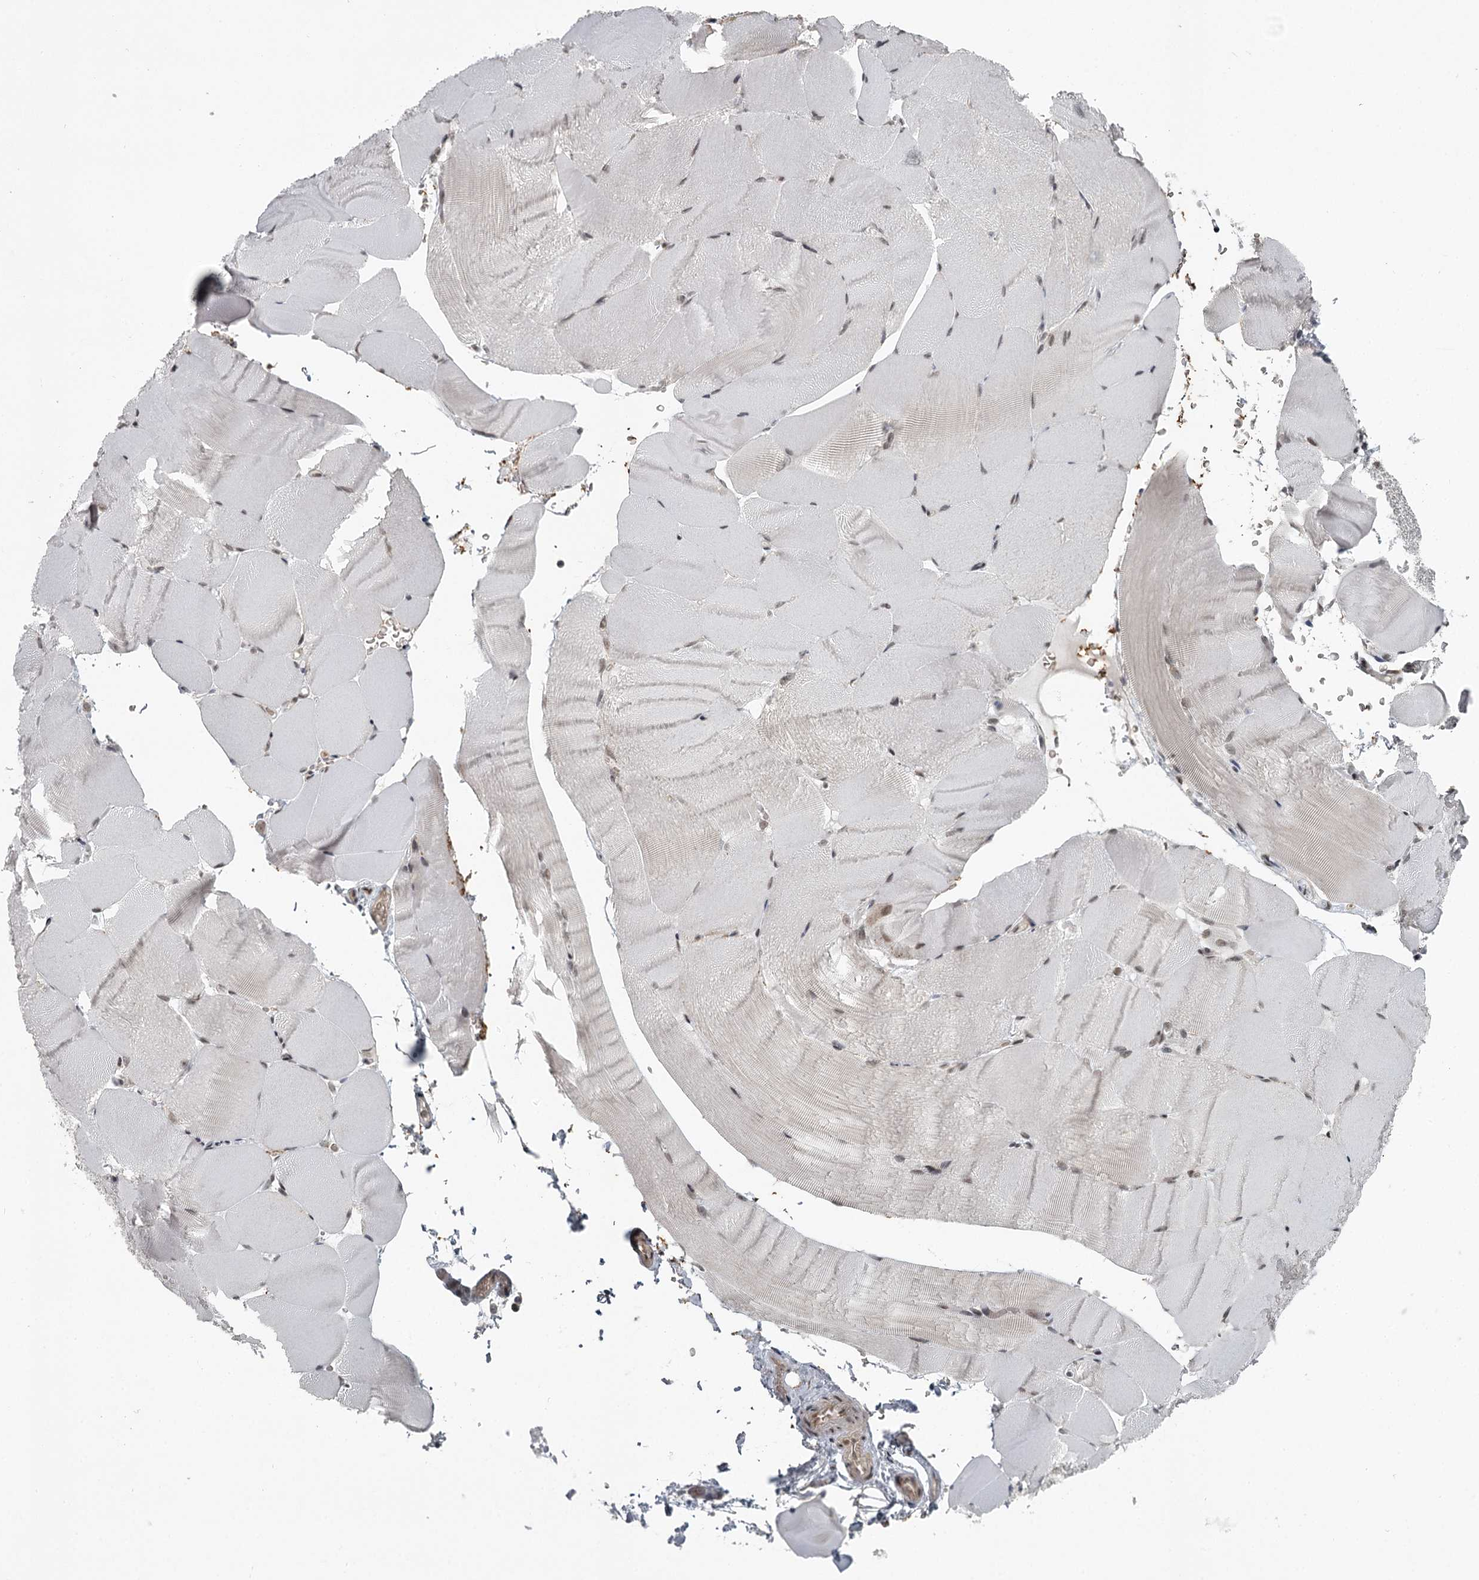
{"staining": {"intensity": "moderate", "quantity": "25%-75%", "location": "nuclear"}, "tissue": "skeletal muscle", "cell_type": "Myocytes", "image_type": "normal", "snomed": [{"axis": "morphology", "description": "Normal tissue, NOS"}, {"axis": "topography", "description": "Skeletal muscle"}, {"axis": "topography", "description": "Parathyroid gland"}], "caption": "Protein analysis of unremarkable skeletal muscle shows moderate nuclear staining in approximately 25%-75% of myocytes.", "gene": "FAM13C", "patient": {"sex": "female", "age": 37}}